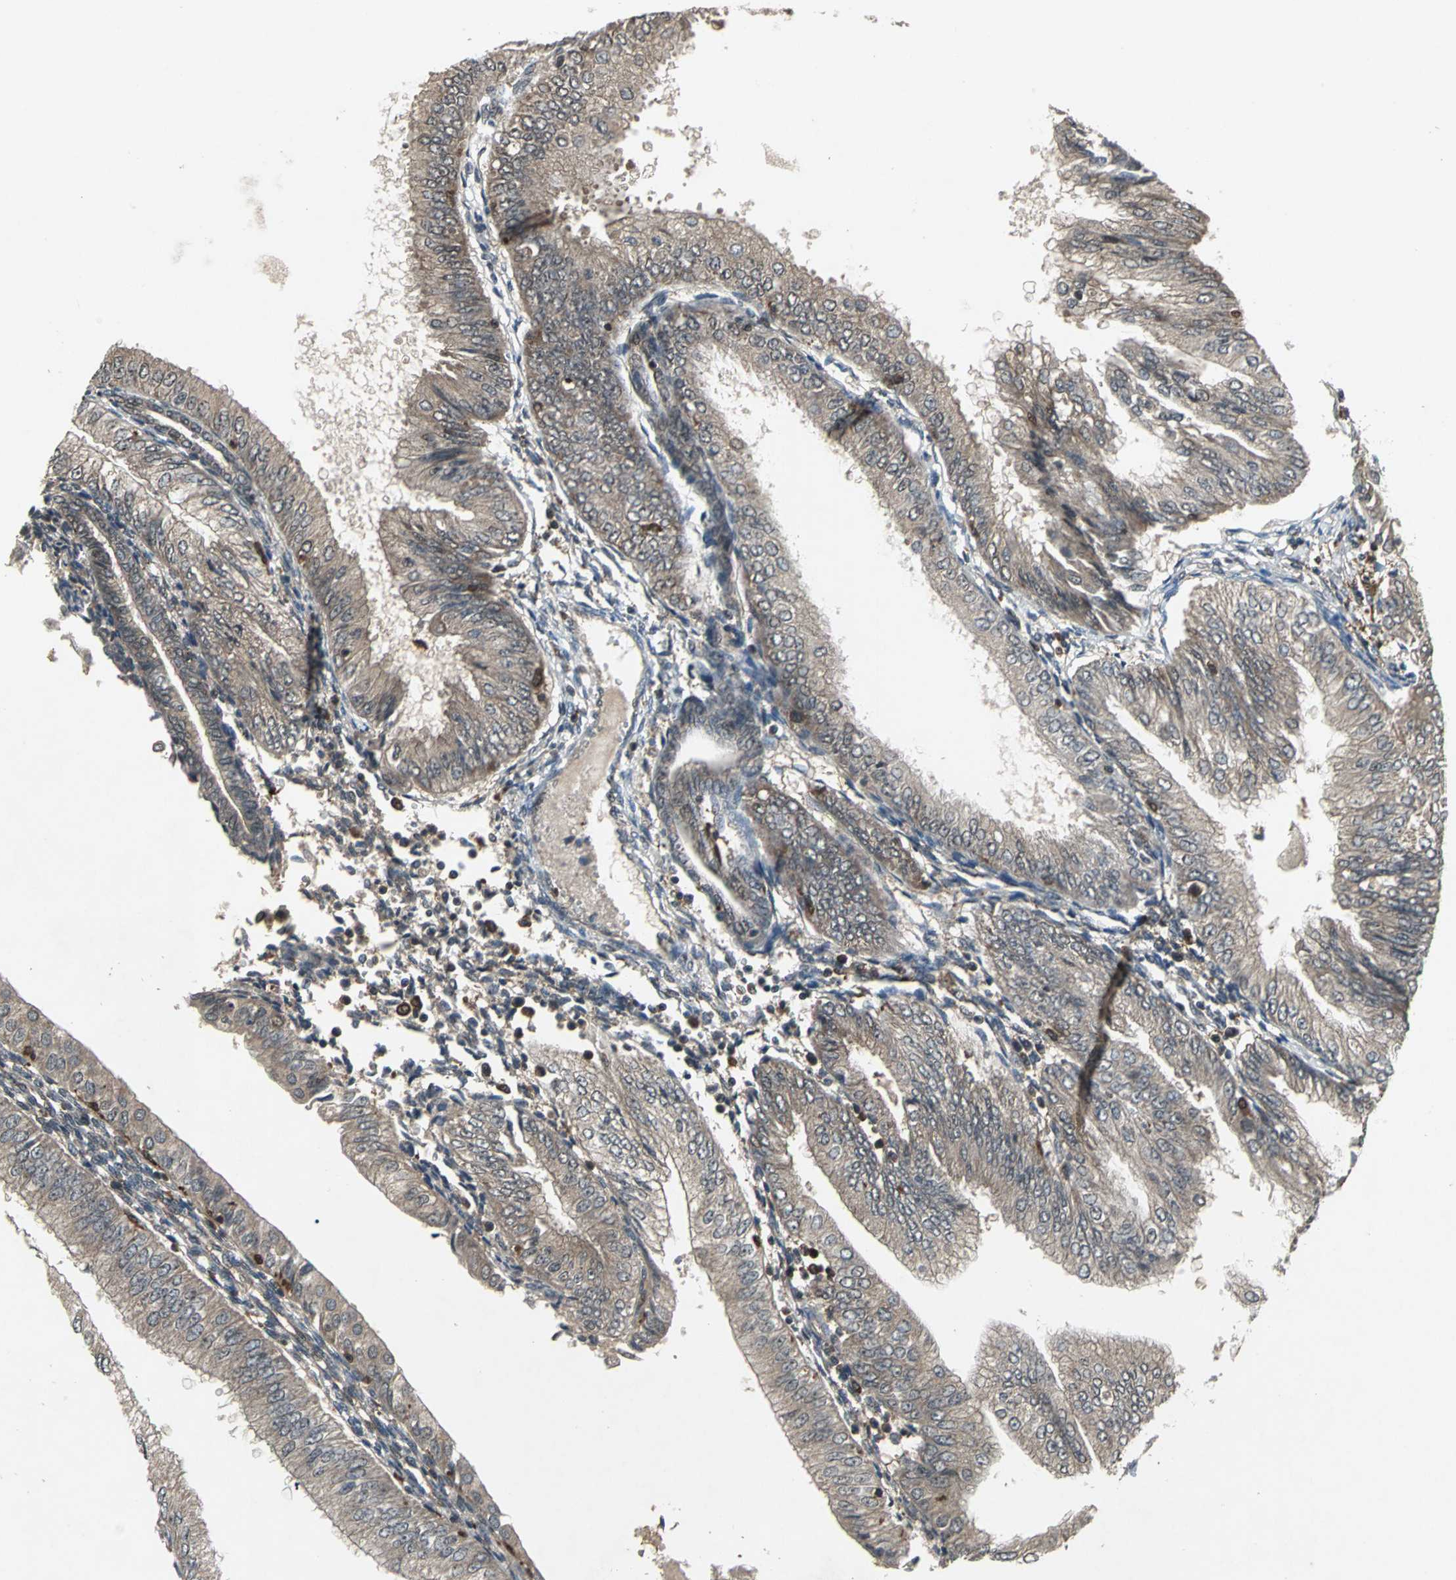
{"staining": {"intensity": "weak", "quantity": ">75%", "location": "cytoplasmic/membranous"}, "tissue": "endometrial cancer", "cell_type": "Tumor cells", "image_type": "cancer", "snomed": [{"axis": "morphology", "description": "Adenocarcinoma, NOS"}, {"axis": "topography", "description": "Endometrium"}], "caption": "A high-resolution micrograph shows immunohistochemistry staining of endometrial cancer, which reveals weak cytoplasmic/membranous expression in approximately >75% of tumor cells. The protein of interest is stained brown, and the nuclei are stained in blue (DAB IHC with brightfield microscopy, high magnification).", "gene": "PYCARD", "patient": {"sex": "female", "age": 53}}